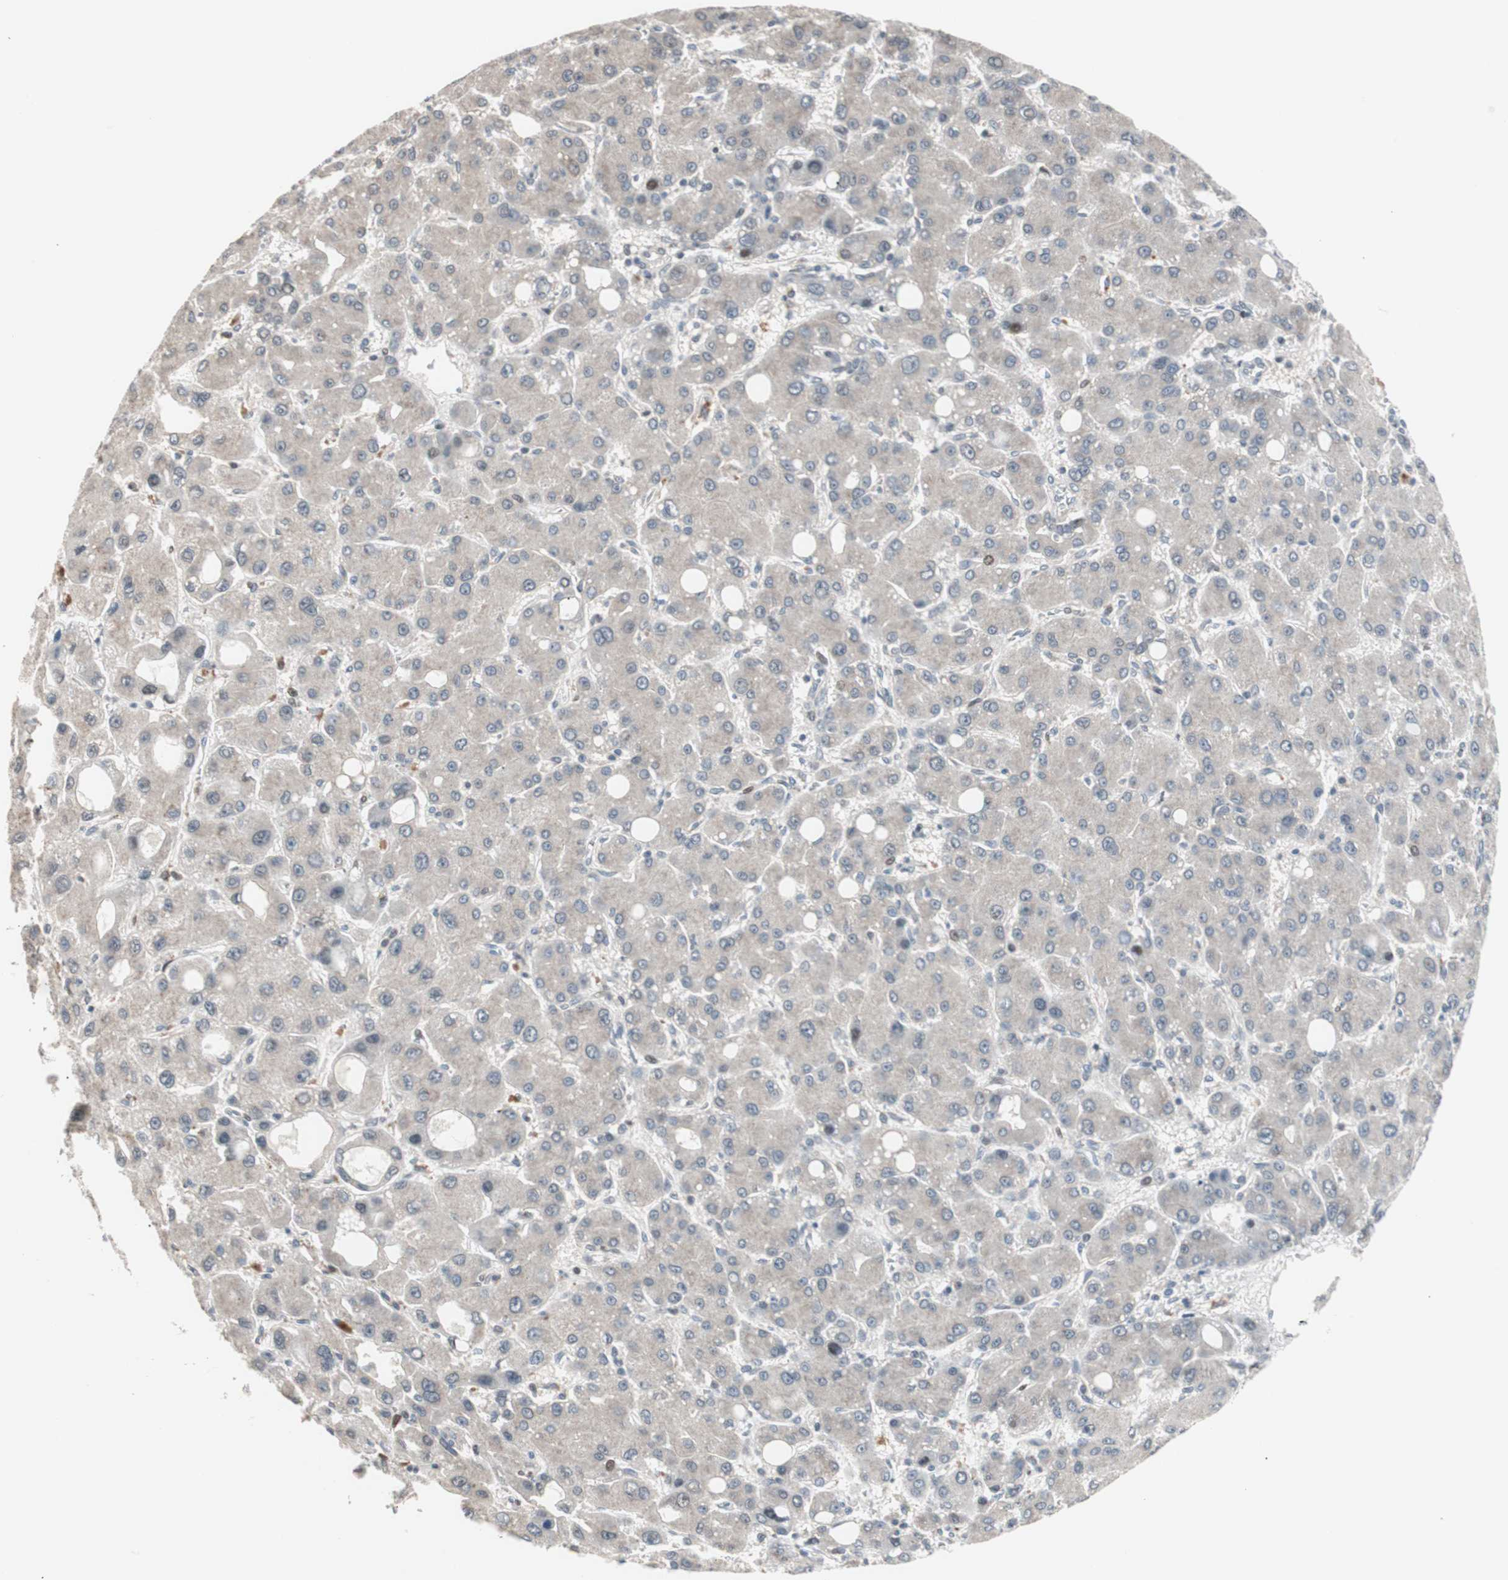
{"staining": {"intensity": "negative", "quantity": "none", "location": "none"}, "tissue": "liver cancer", "cell_type": "Tumor cells", "image_type": "cancer", "snomed": [{"axis": "morphology", "description": "Carcinoma, Hepatocellular, NOS"}, {"axis": "topography", "description": "Liver"}], "caption": "DAB (3,3'-diaminobenzidine) immunohistochemical staining of human liver cancer reveals no significant positivity in tumor cells.", "gene": "POLH", "patient": {"sex": "male", "age": 55}}